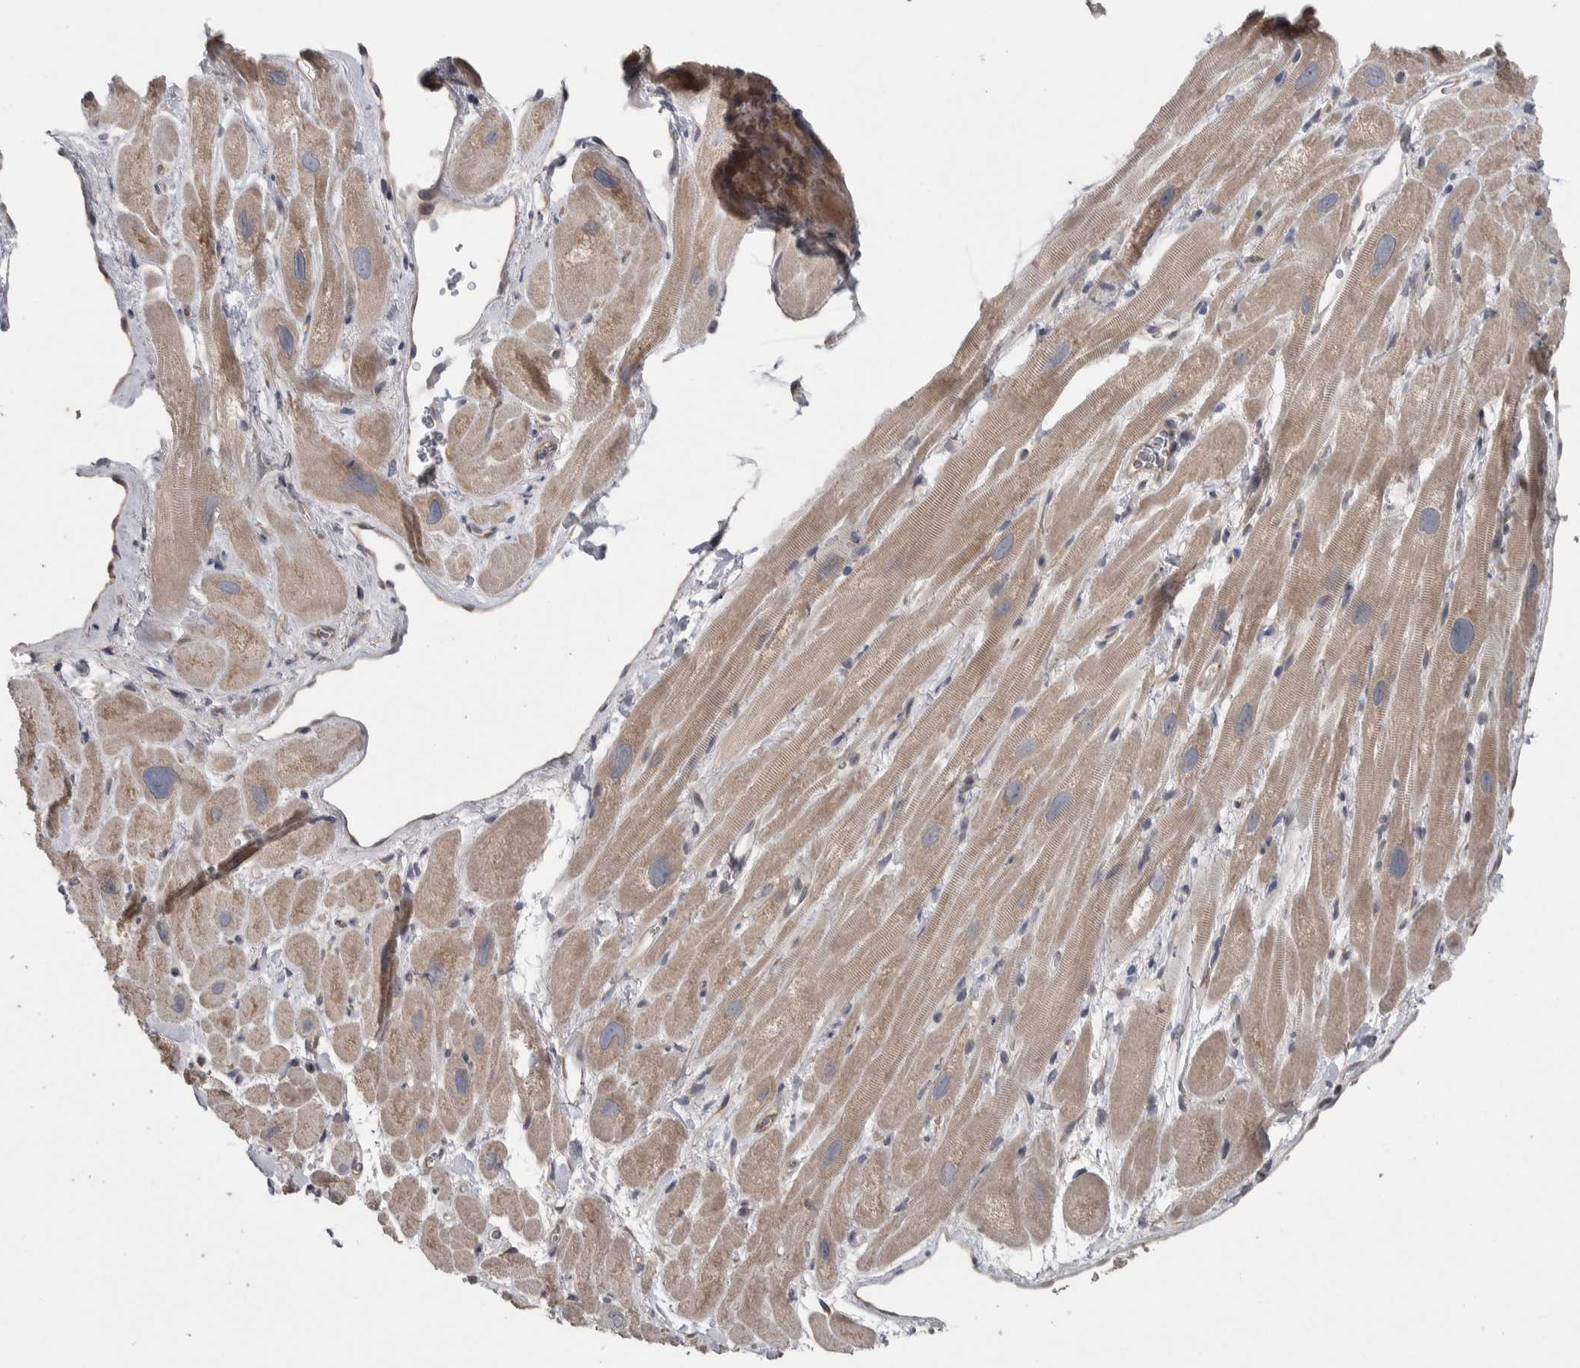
{"staining": {"intensity": "weak", "quantity": ">75%", "location": "cytoplasmic/membranous"}, "tissue": "heart muscle", "cell_type": "Cardiomyocytes", "image_type": "normal", "snomed": [{"axis": "morphology", "description": "Normal tissue, NOS"}, {"axis": "topography", "description": "Heart"}], "caption": "The immunohistochemical stain shows weak cytoplasmic/membranous expression in cardiomyocytes of normal heart muscle. The protein is shown in brown color, while the nuclei are stained blue.", "gene": "SRP68", "patient": {"sex": "male", "age": 49}}